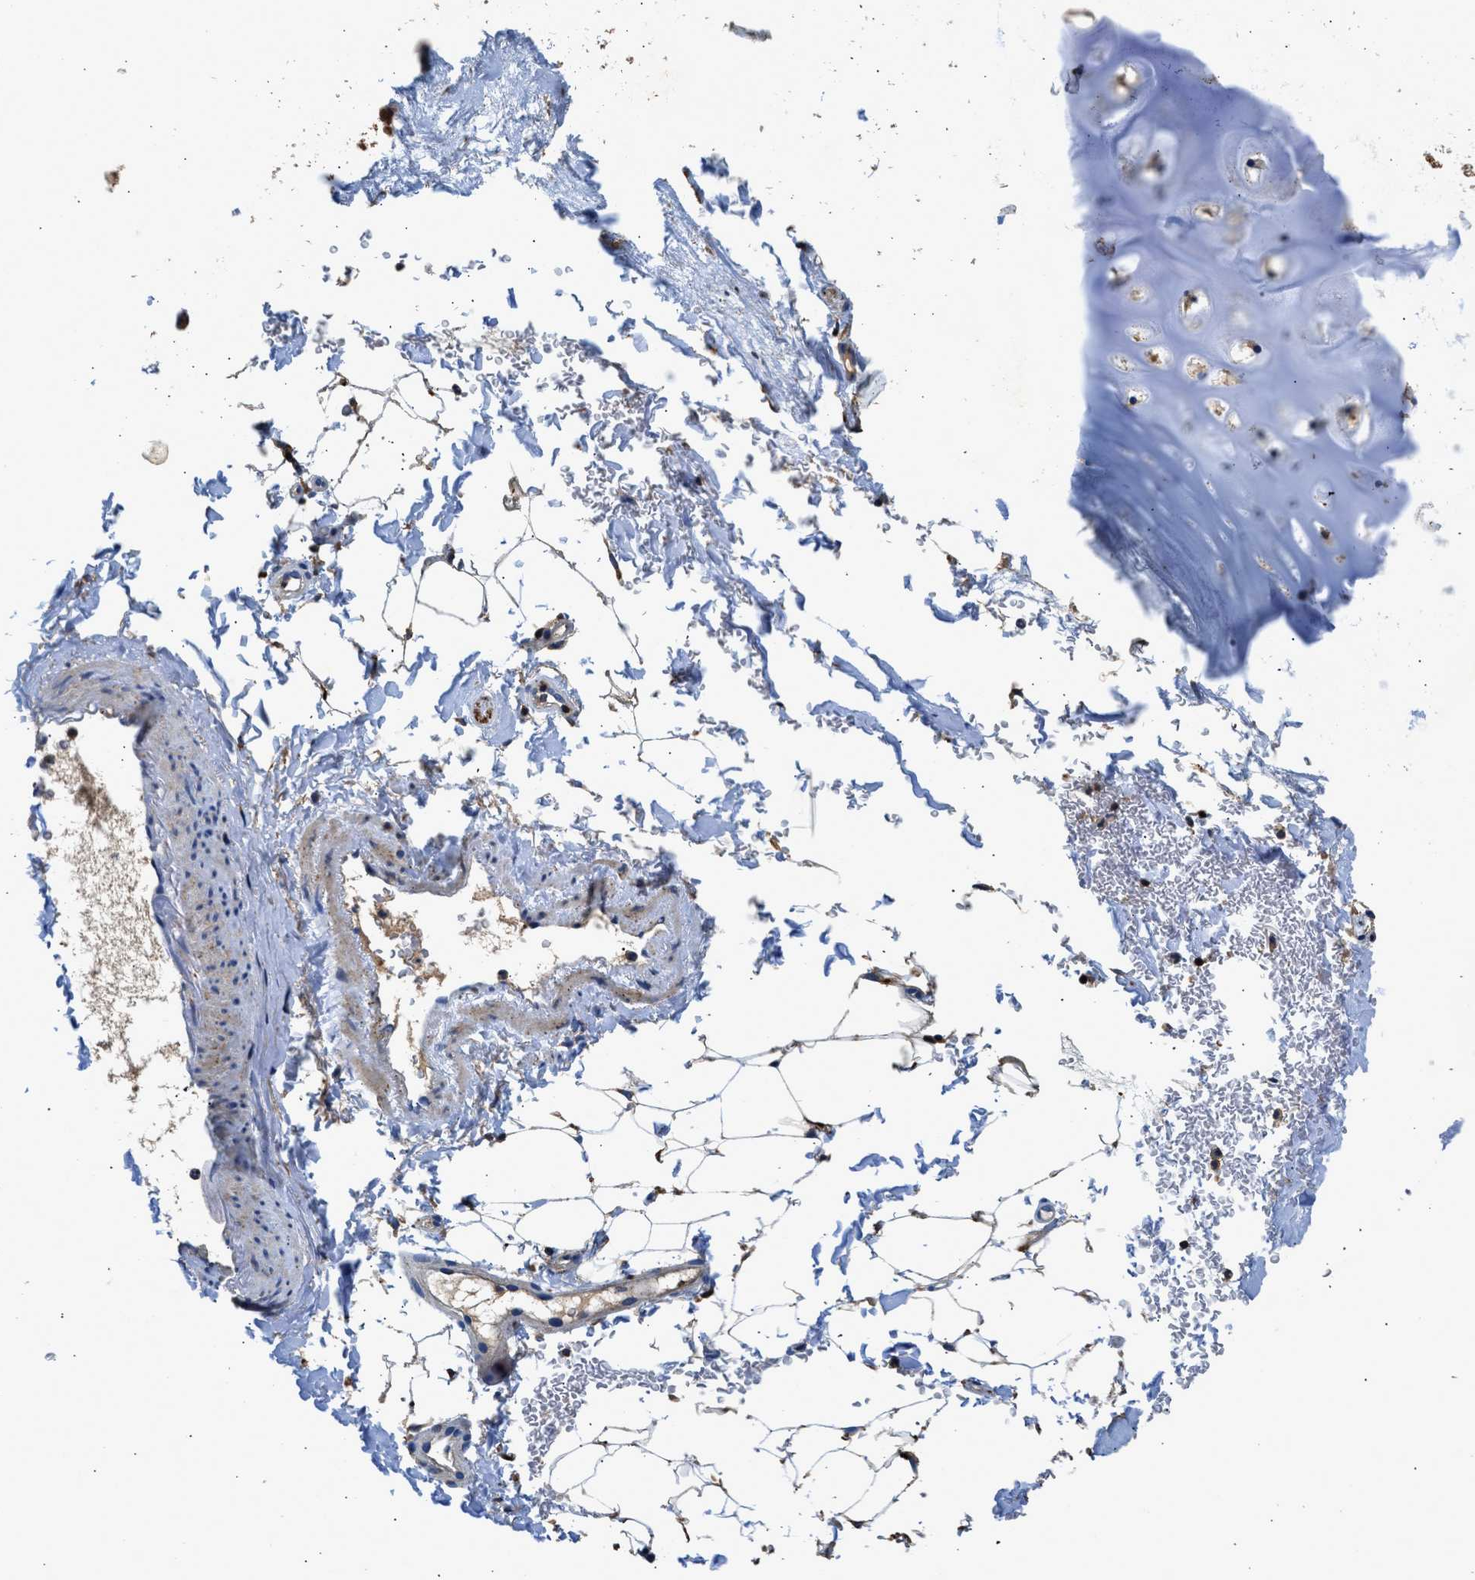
{"staining": {"intensity": "moderate", "quantity": "<25%", "location": "cytoplasmic/membranous"}, "tissue": "adipose tissue", "cell_type": "Adipocytes", "image_type": "normal", "snomed": [{"axis": "morphology", "description": "Normal tissue, NOS"}, {"axis": "topography", "description": "Cartilage tissue"}, {"axis": "topography", "description": "Bronchus"}], "caption": "A brown stain highlights moderate cytoplasmic/membranous staining of a protein in adipocytes of unremarkable human adipose tissue.", "gene": "KCNQ4", "patient": {"sex": "female", "age": 73}}